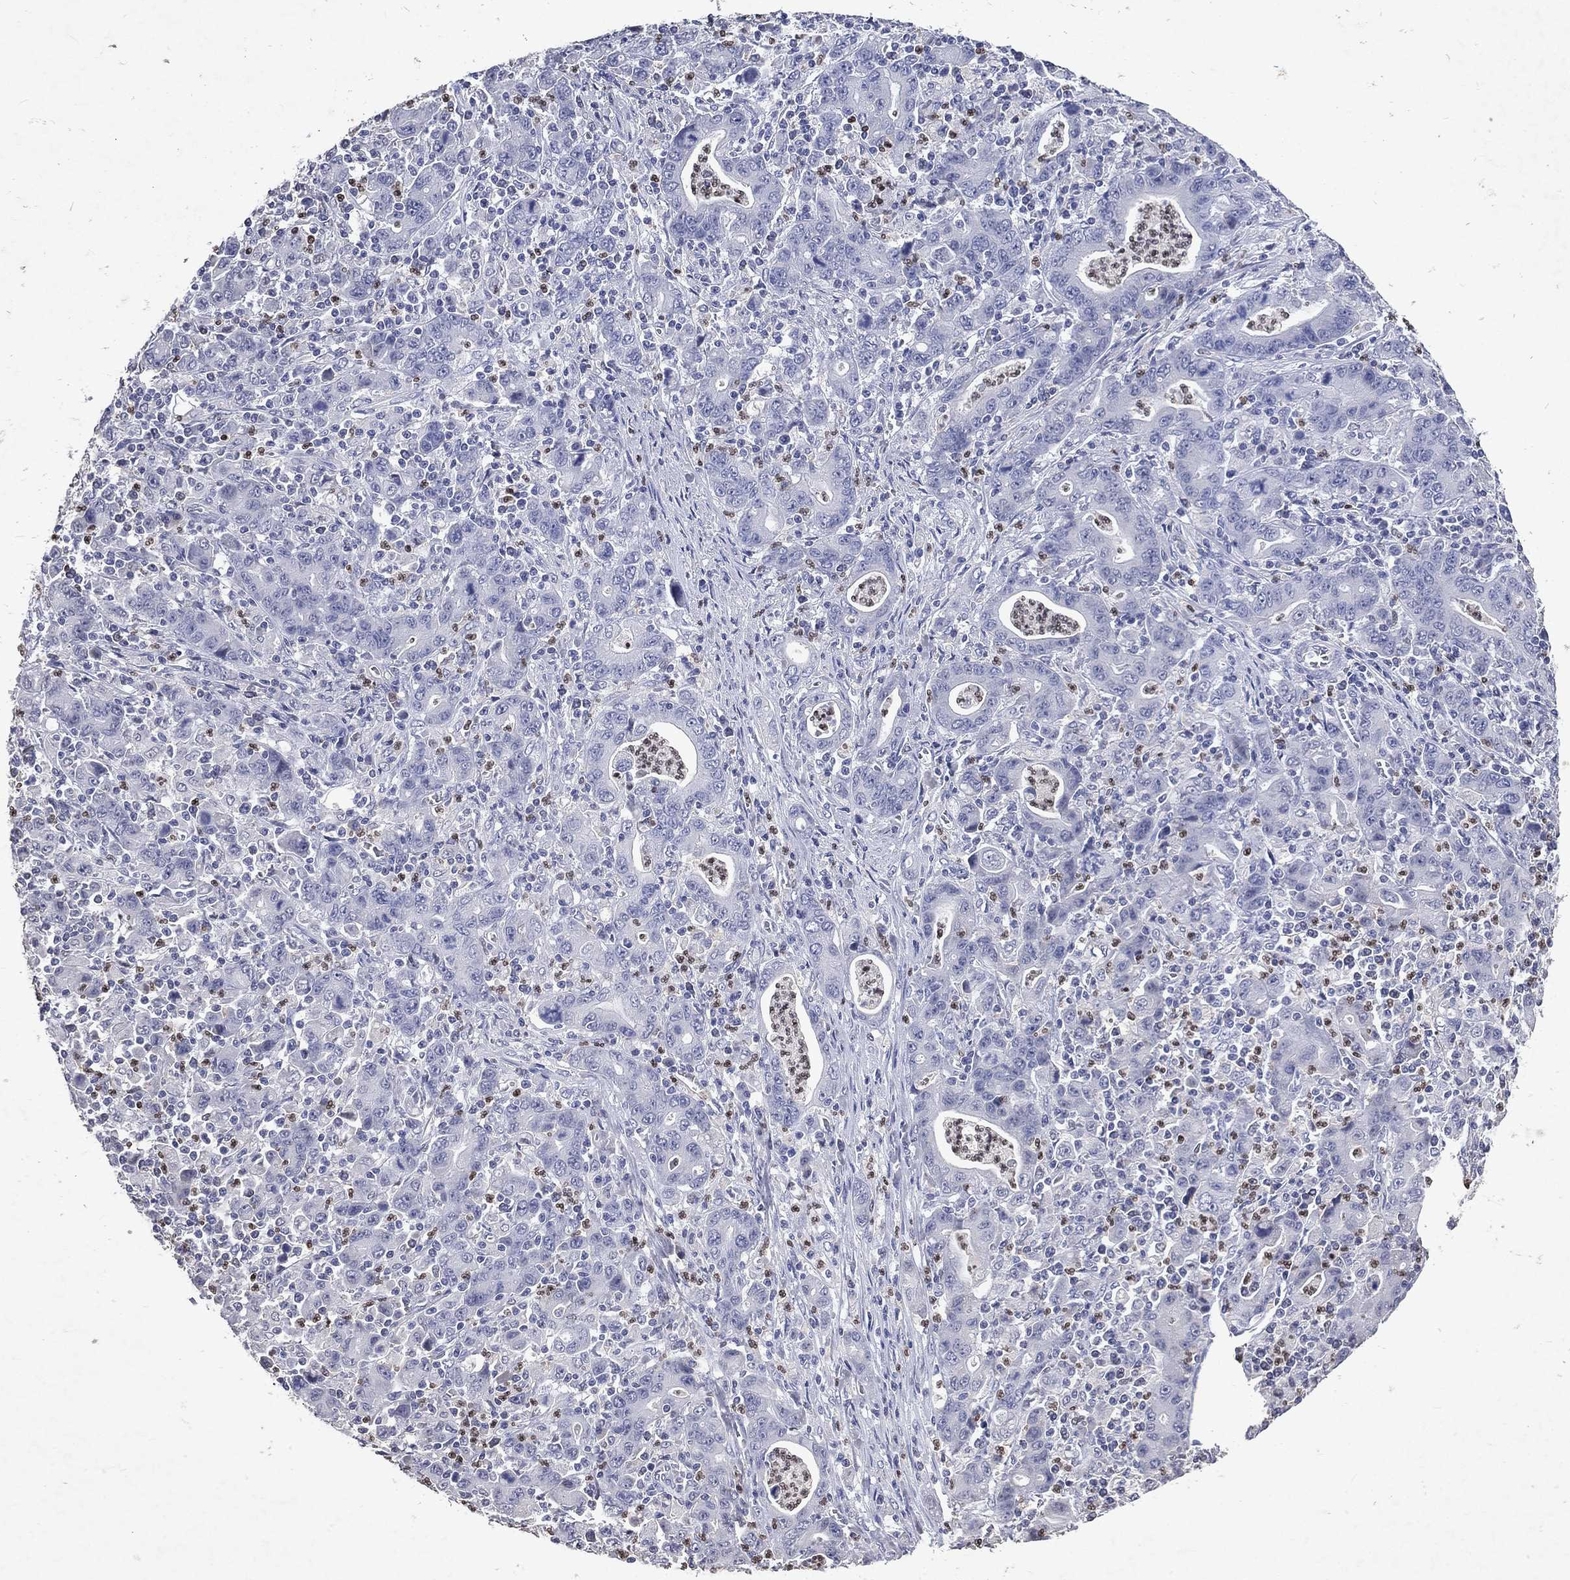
{"staining": {"intensity": "negative", "quantity": "none", "location": "none"}, "tissue": "stomach cancer", "cell_type": "Tumor cells", "image_type": "cancer", "snomed": [{"axis": "morphology", "description": "Adenocarcinoma, NOS"}, {"axis": "topography", "description": "Stomach, upper"}], "caption": "Micrograph shows no protein staining in tumor cells of stomach cancer (adenocarcinoma) tissue.", "gene": "SLC34A2", "patient": {"sex": "male", "age": 69}}